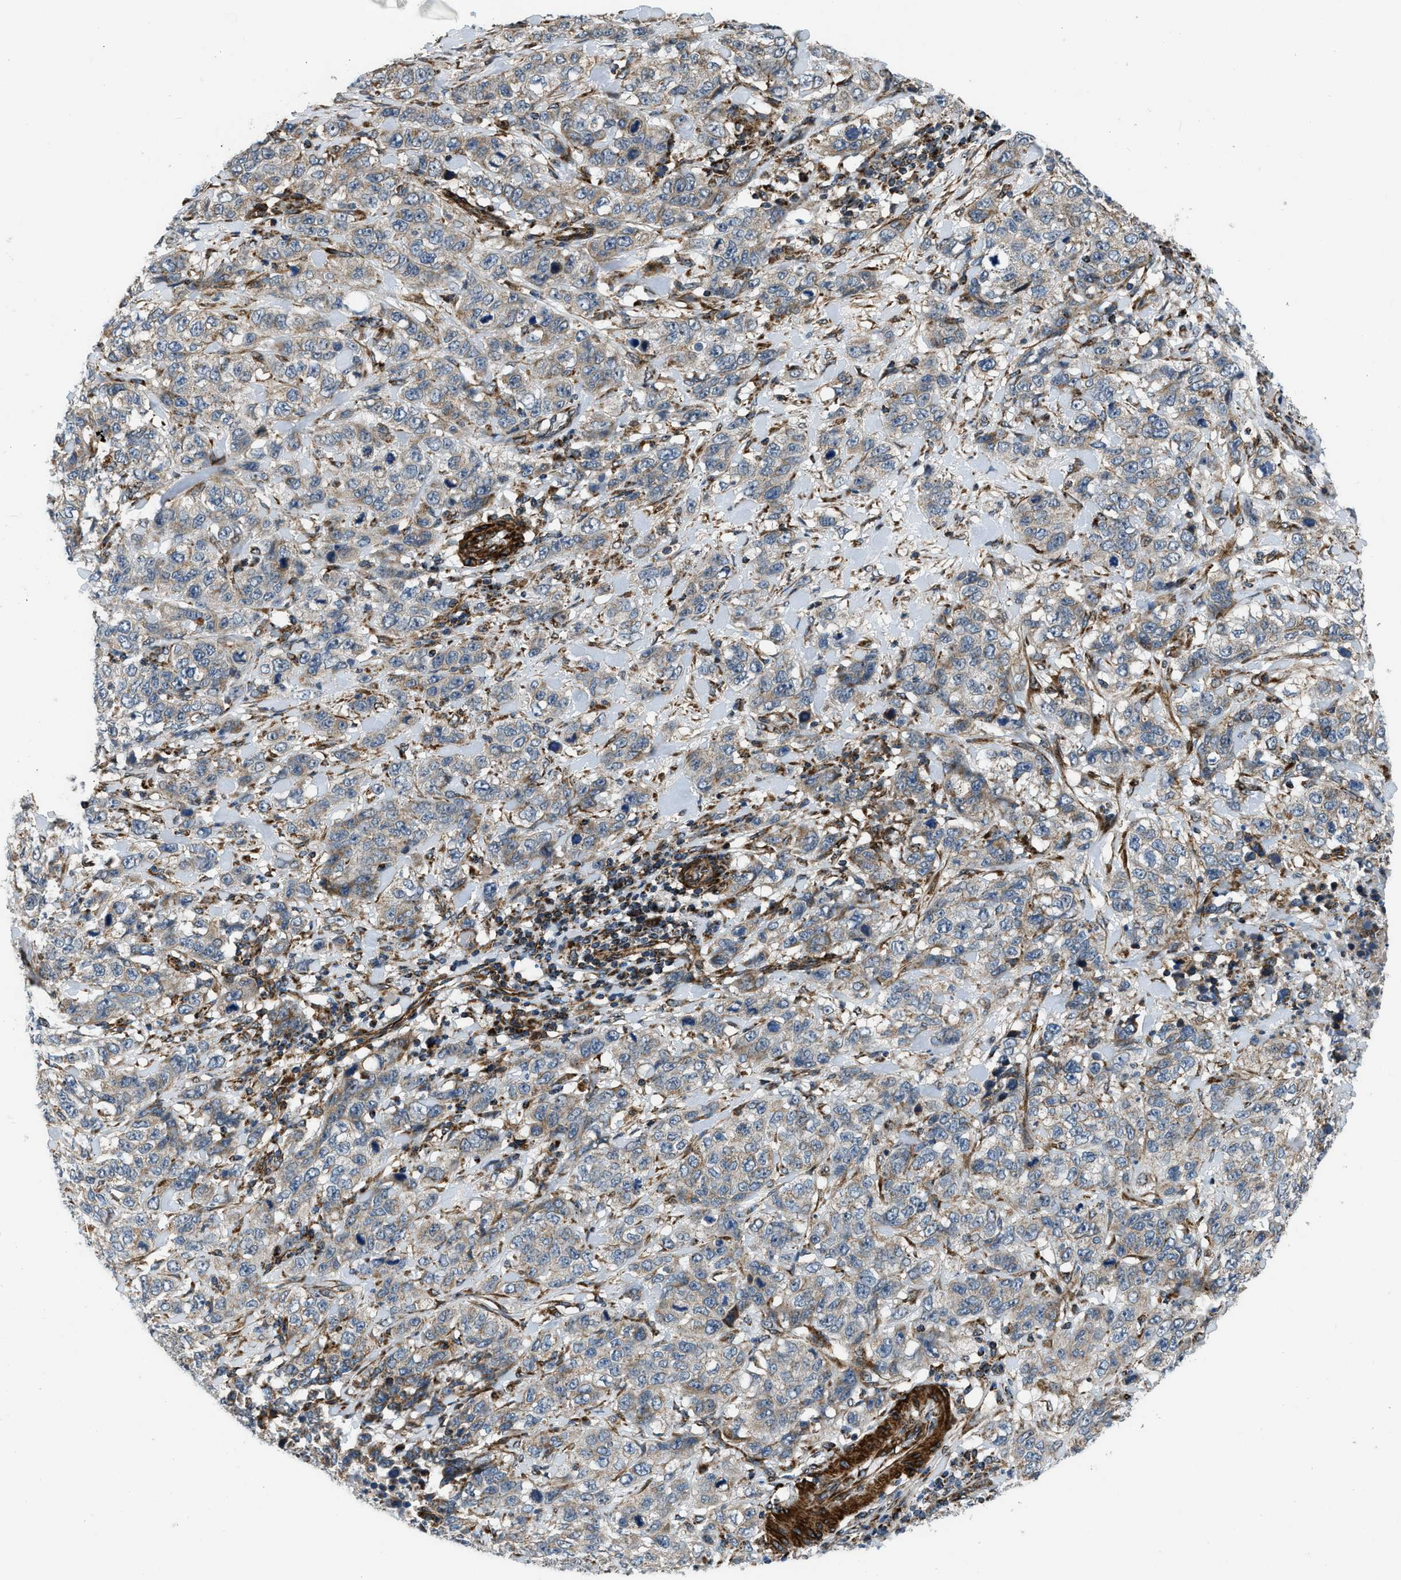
{"staining": {"intensity": "weak", "quantity": "25%-75%", "location": "cytoplasmic/membranous"}, "tissue": "stomach cancer", "cell_type": "Tumor cells", "image_type": "cancer", "snomed": [{"axis": "morphology", "description": "Adenocarcinoma, NOS"}, {"axis": "topography", "description": "Stomach"}], "caption": "A brown stain shows weak cytoplasmic/membranous staining of a protein in human stomach cancer tumor cells.", "gene": "GSDME", "patient": {"sex": "male", "age": 48}}